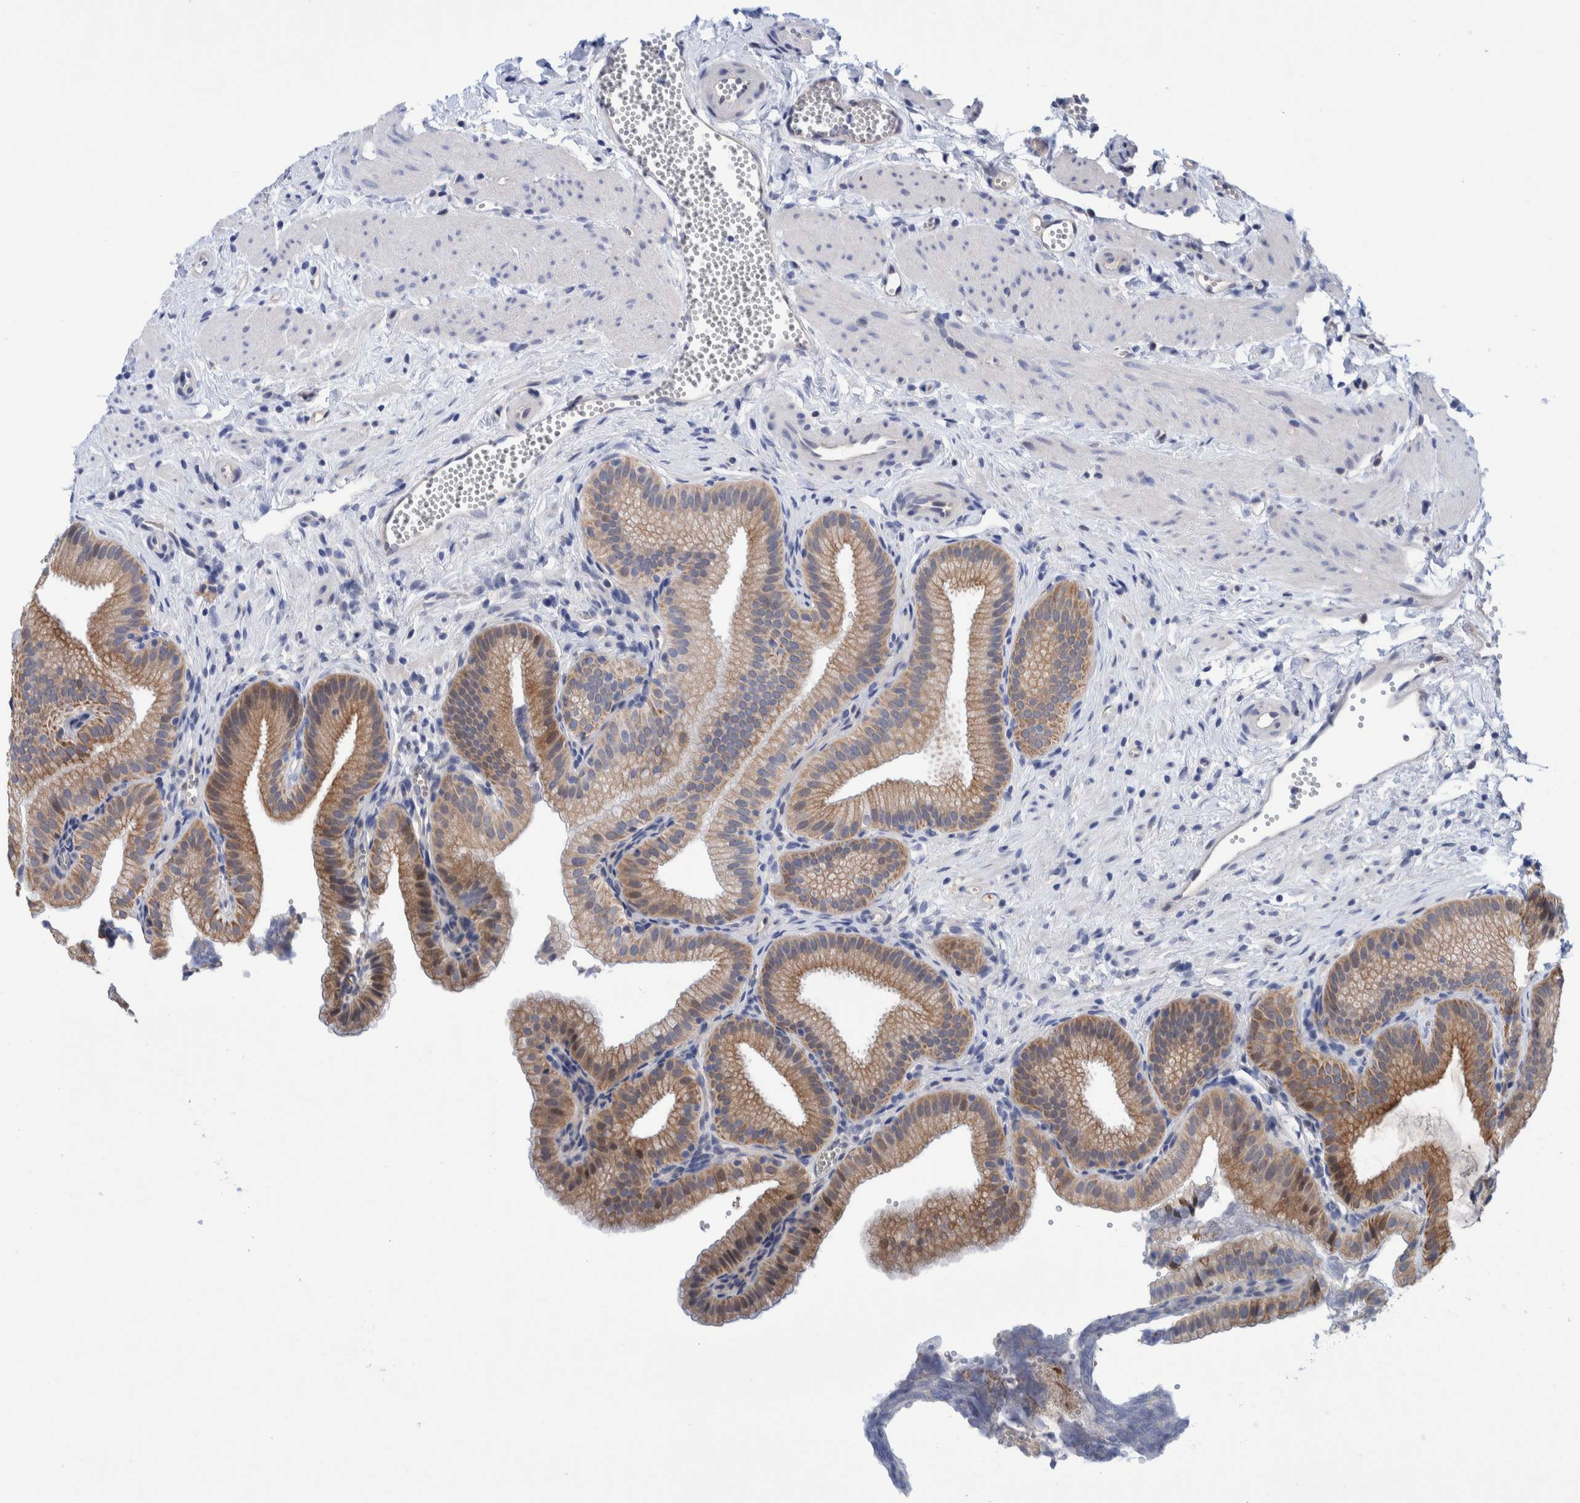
{"staining": {"intensity": "moderate", "quantity": ">75%", "location": "cytoplasmic/membranous,nuclear"}, "tissue": "gallbladder", "cell_type": "Glandular cells", "image_type": "normal", "snomed": [{"axis": "morphology", "description": "Normal tissue, NOS"}, {"axis": "topography", "description": "Gallbladder"}], "caption": "Protein staining displays moderate cytoplasmic/membranous,nuclear positivity in about >75% of glandular cells in normal gallbladder.", "gene": "PFAS", "patient": {"sex": "male", "age": 38}}